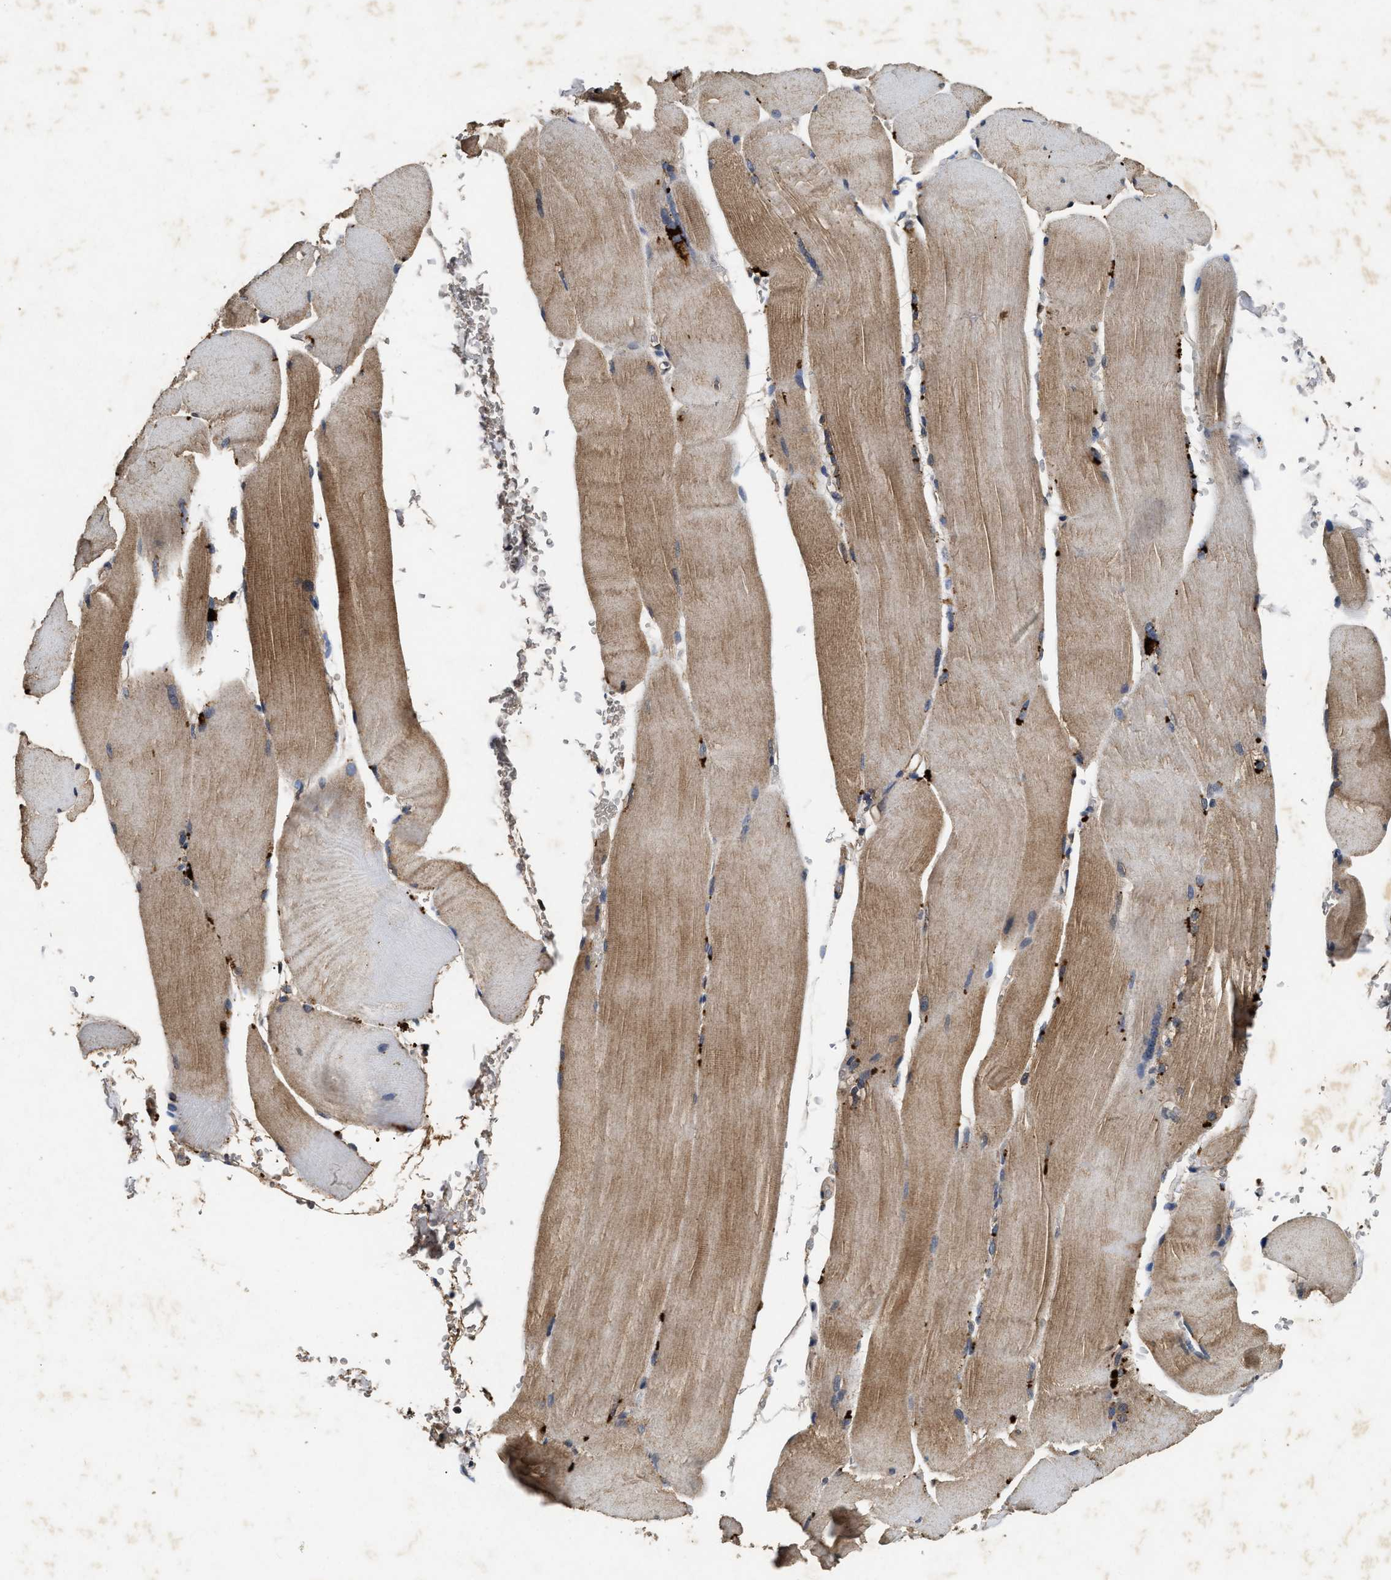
{"staining": {"intensity": "moderate", "quantity": "25%-75%", "location": "cytoplasmic/membranous"}, "tissue": "skeletal muscle", "cell_type": "Myocytes", "image_type": "normal", "snomed": [{"axis": "morphology", "description": "Normal tissue, NOS"}, {"axis": "topography", "description": "Skin"}, {"axis": "topography", "description": "Skeletal muscle"}], "caption": "Moderate cytoplasmic/membranous positivity for a protein is seen in about 25%-75% of myocytes of unremarkable skeletal muscle using IHC.", "gene": "PDAP1", "patient": {"sex": "male", "age": 83}}